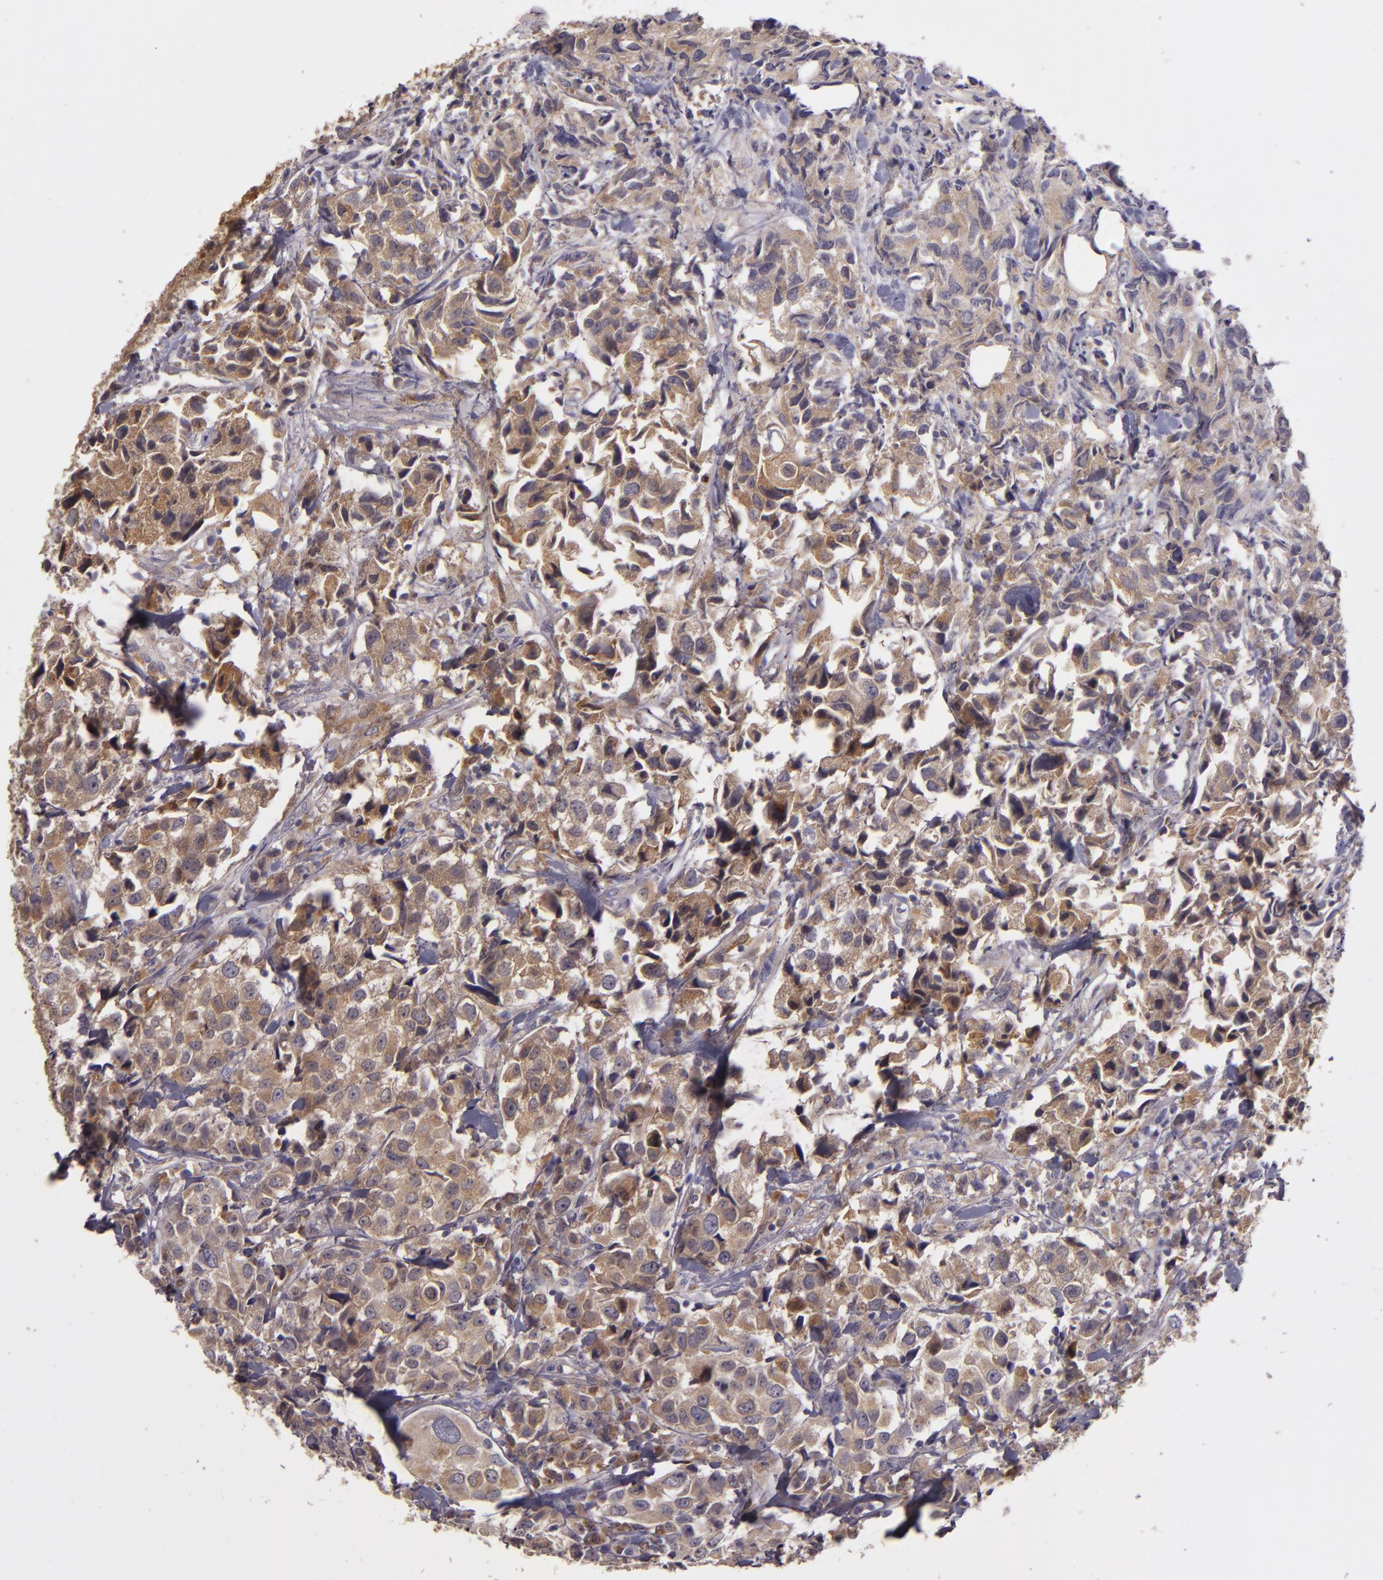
{"staining": {"intensity": "strong", "quantity": ">75%", "location": "cytoplasmic/membranous"}, "tissue": "urothelial cancer", "cell_type": "Tumor cells", "image_type": "cancer", "snomed": [{"axis": "morphology", "description": "Urothelial carcinoma, High grade"}, {"axis": "topography", "description": "Urinary bladder"}], "caption": "Immunohistochemistry micrograph of neoplastic tissue: human urothelial carcinoma (high-grade) stained using immunohistochemistry (IHC) exhibits high levels of strong protein expression localized specifically in the cytoplasmic/membranous of tumor cells, appearing as a cytoplasmic/membranous brown color.", "gene": "FHIT", "patient": {"sex": "female", "age": 75}}